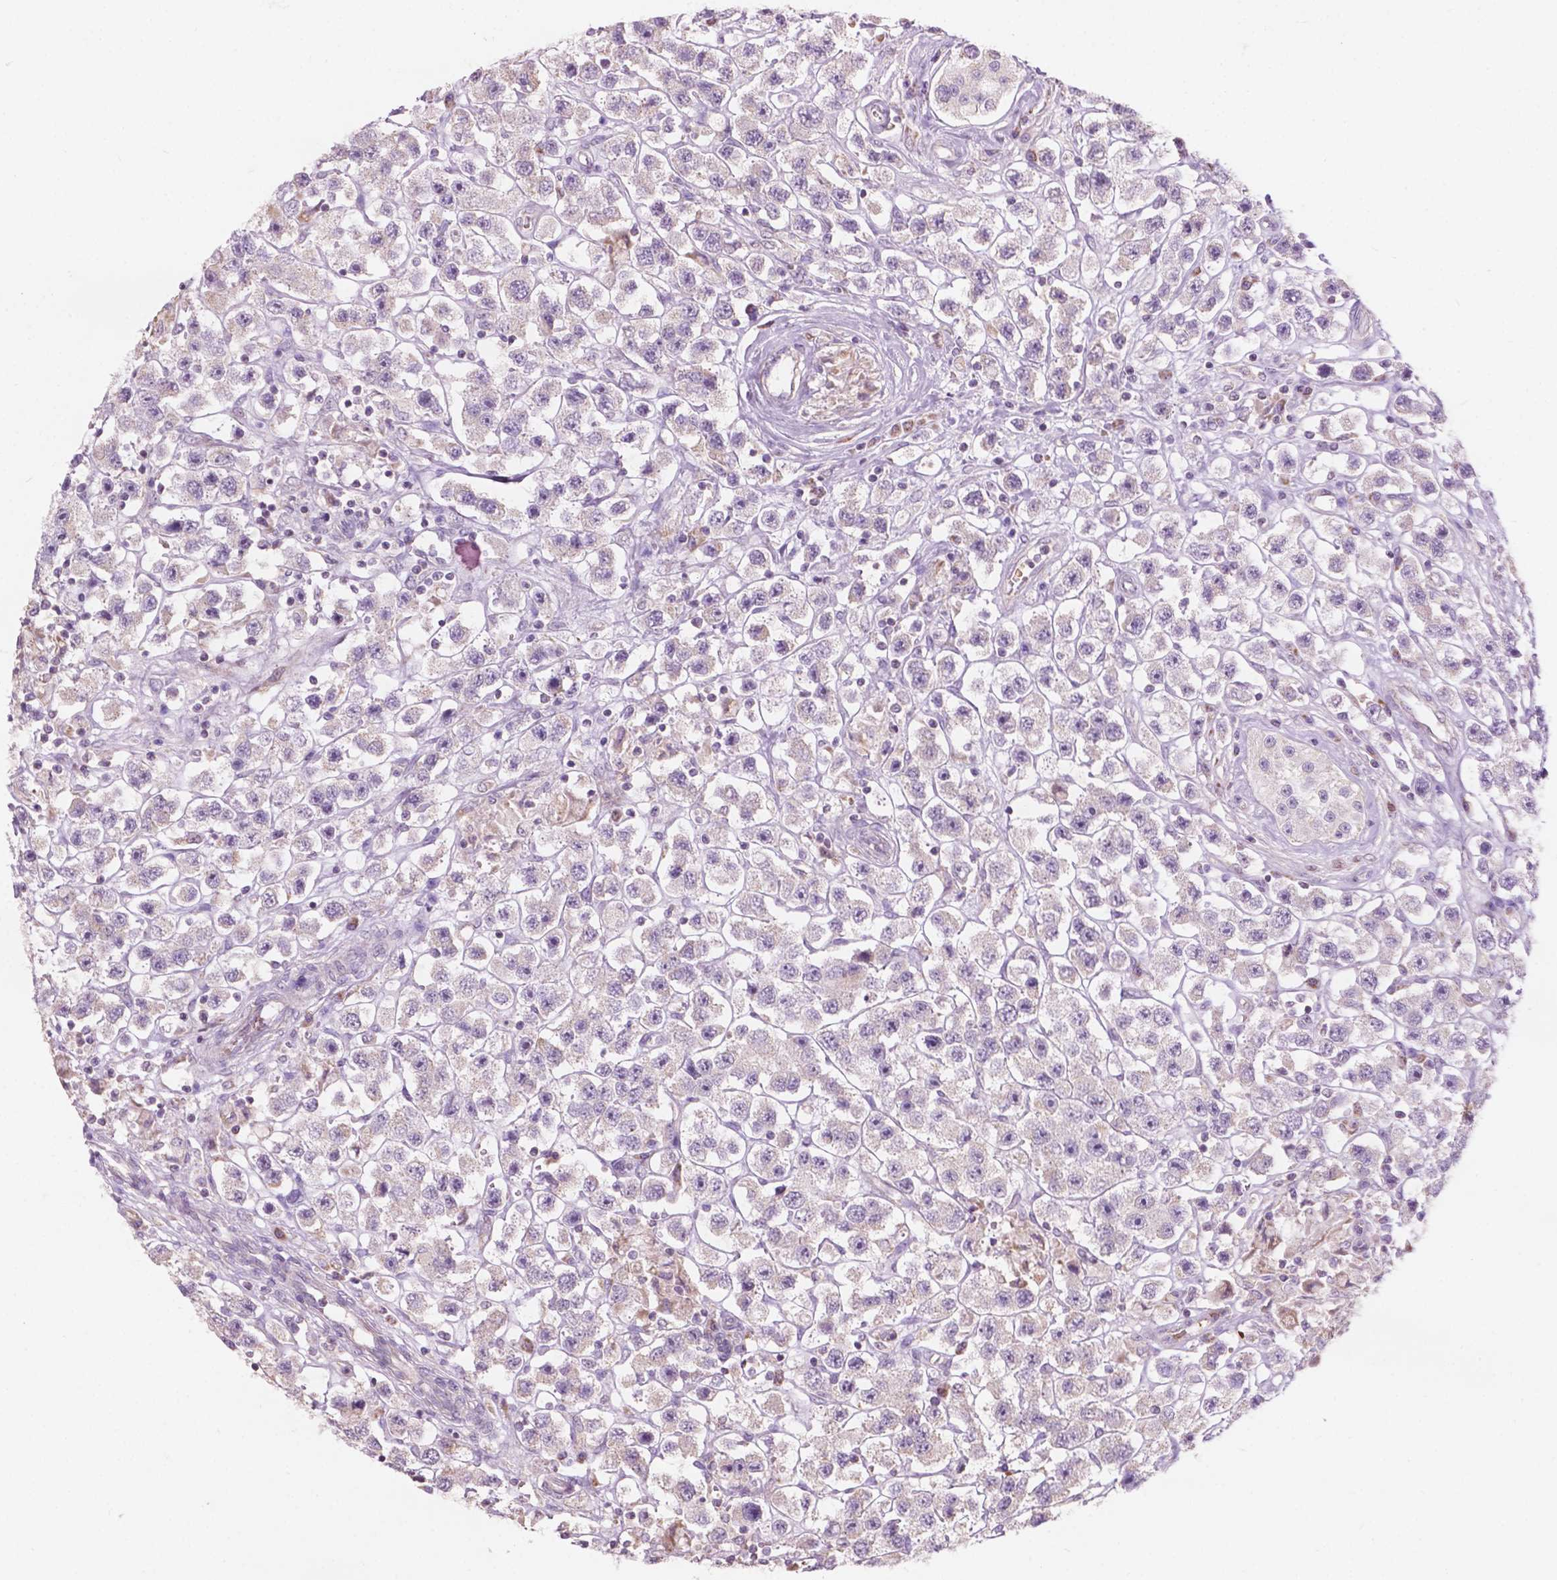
{"staining": {"intensity": "negative", "quantity": "none", "location": "none"}, "tissue": "testis cancer", "cell_type": "Tumor cells", "image_type": "cancer", "snomed": [{"axis": "morphology", "description": "Seminoma, NOS"}, {"axis": "topography", "description": "Testis"}], "caption": "A histopathology image of testis cancer (seminoma) stained for a protein exhibits no brown staining in tumor cells. (DAB (3,3'-diaminobenzidine) IHC, high magnification).", "gene": "NDUFS1", "patient": {"sex": "male", "age": 45}}